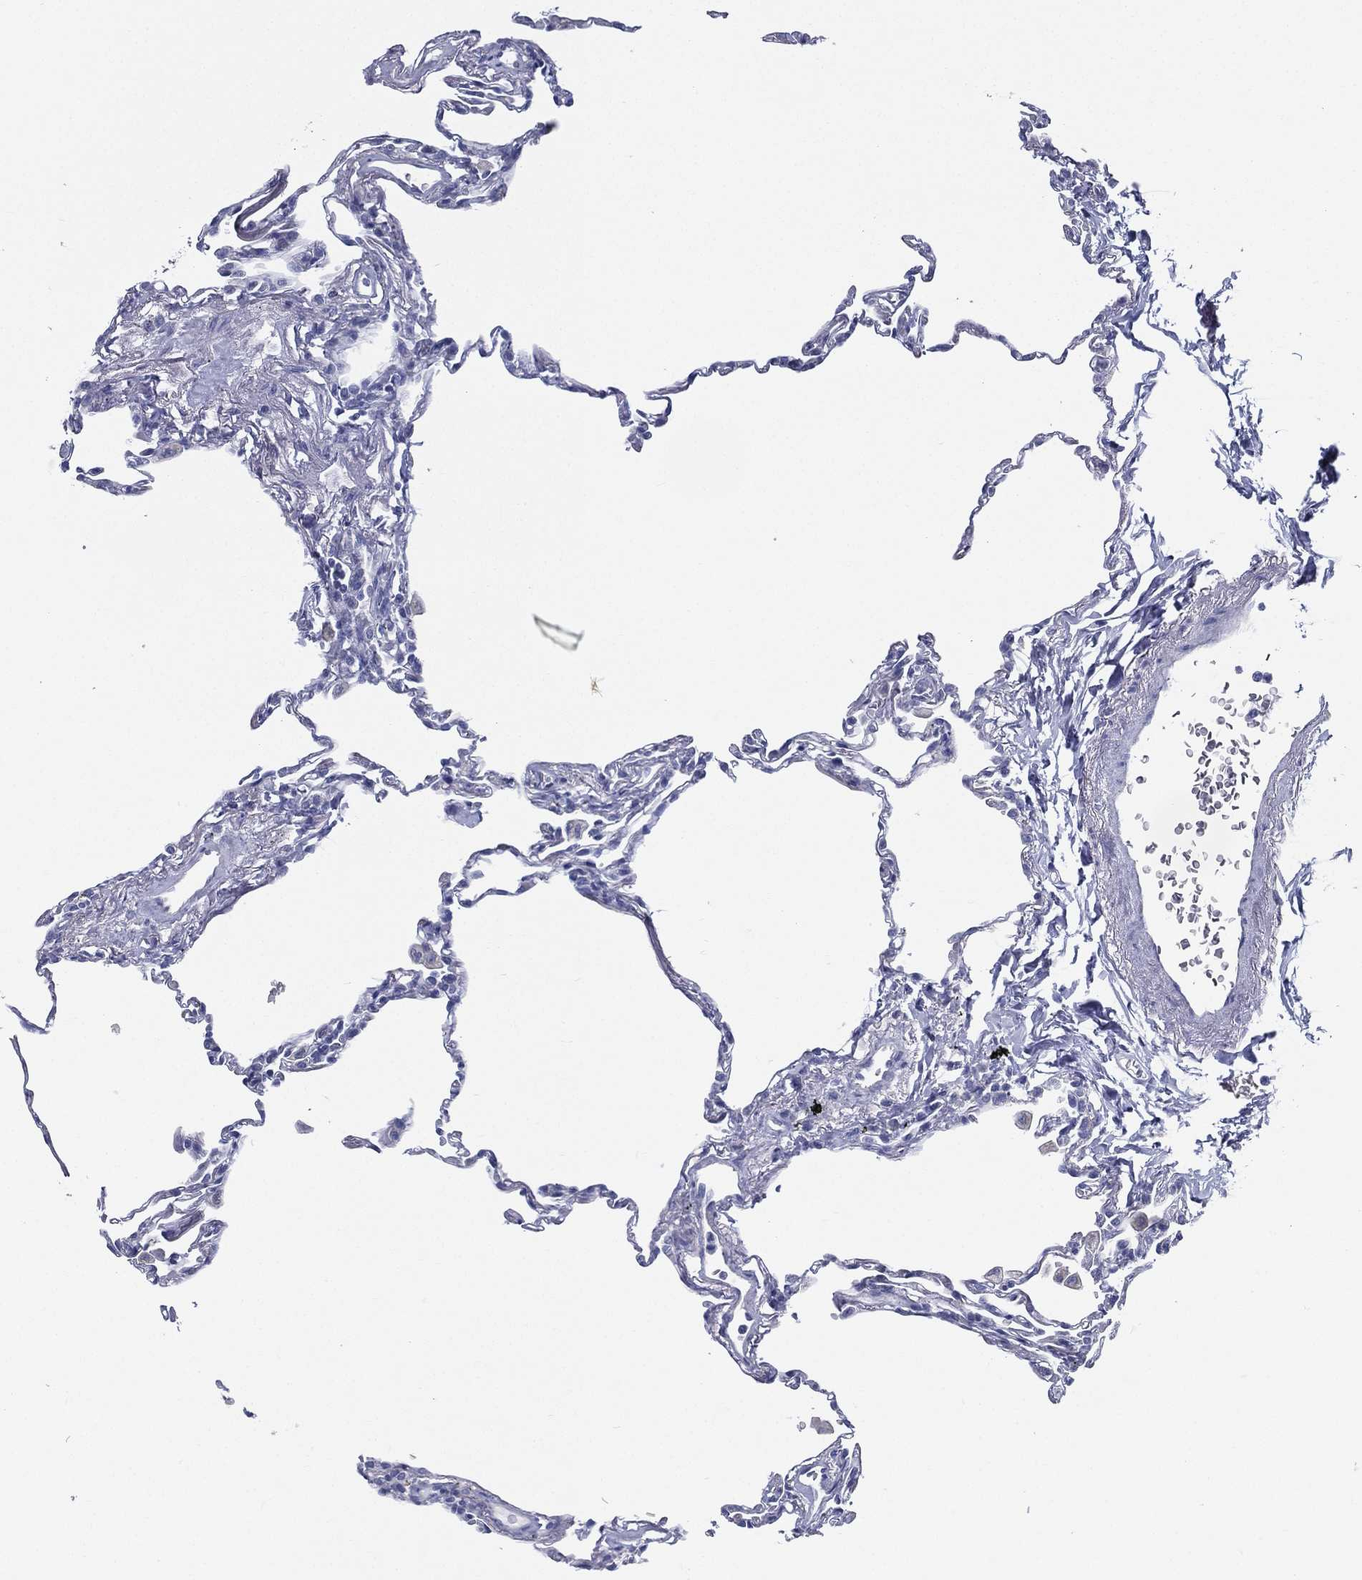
{"staining": {"intensity": "negative", "quantity": "none", "location": "none"}, "tissue": "lung", "cell_type": "Alveolar cells", "image_type": "normal", "snomed": [{"axis": "morphology", "description": "Normal tissue, NOS"}, {"axis": "topography", "description": "Lung"}], "caption": "Lung was stained to show a protein in brown. There is no significant staining in alveolar cells.", "gene": "RSPH4A", "patient": {"sex": "female", "age": 57}}